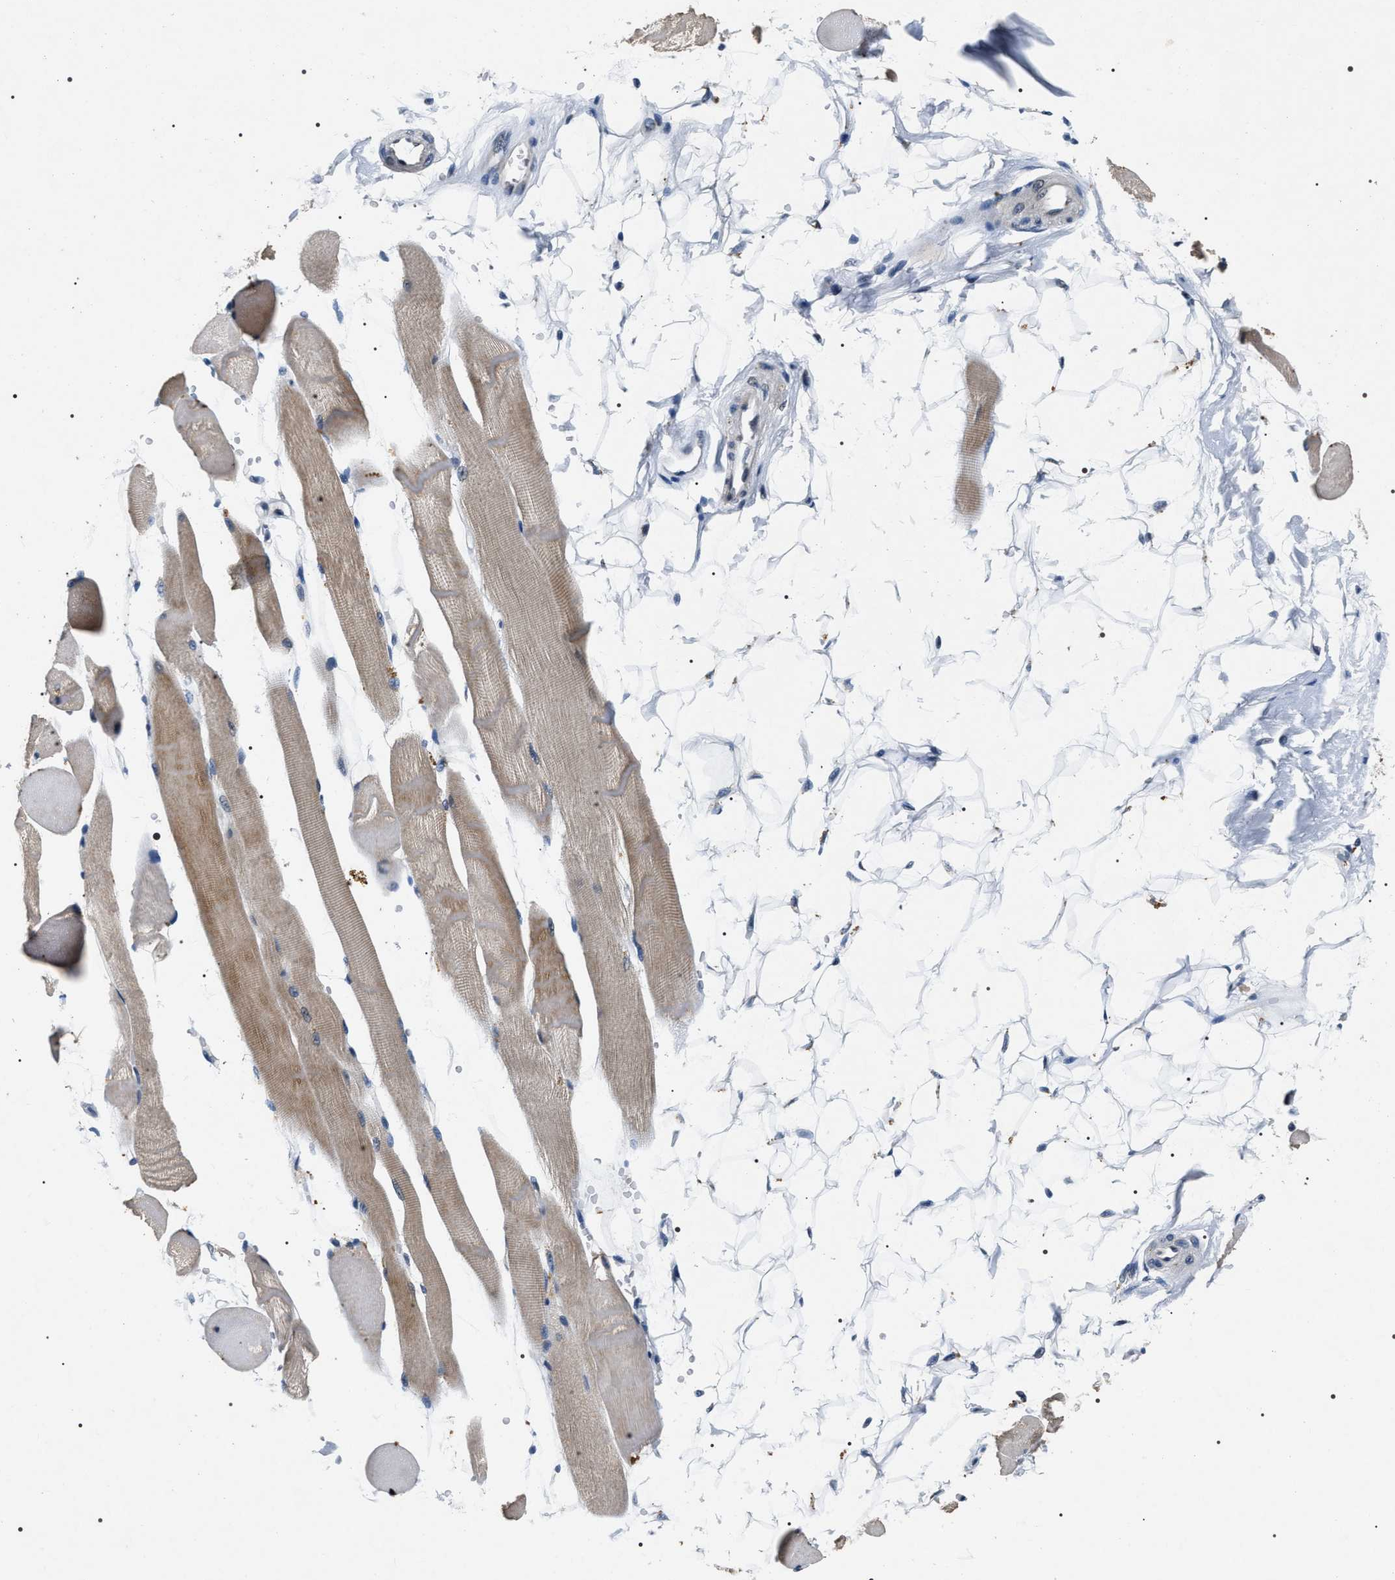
{"staining": {"intensity": "moderate", "quantity": ">75%", "location": "cytoplasmic/membranous"}, "tissue": "skeletal muscle", "cell_type": "Myocytes", "image_type": "normal", "snomed": [{"axis": "morphology", "description": "Normal tissue, NOS"}, {"axis": "topography", "description": "Skeletal muscle"}, {"axis": "topography", "description": "Peripheral nerve tissue"}], "caption": "DAB (3,3'-diaminobenzidine) immunohistochemical staining of benign skeletal muscle demonstrates moderate cytoplasmic/membranous protein expression in about >75% of myocytes.", "gene": "IFT81", "patient": {"sex": "female", "age": 84}}